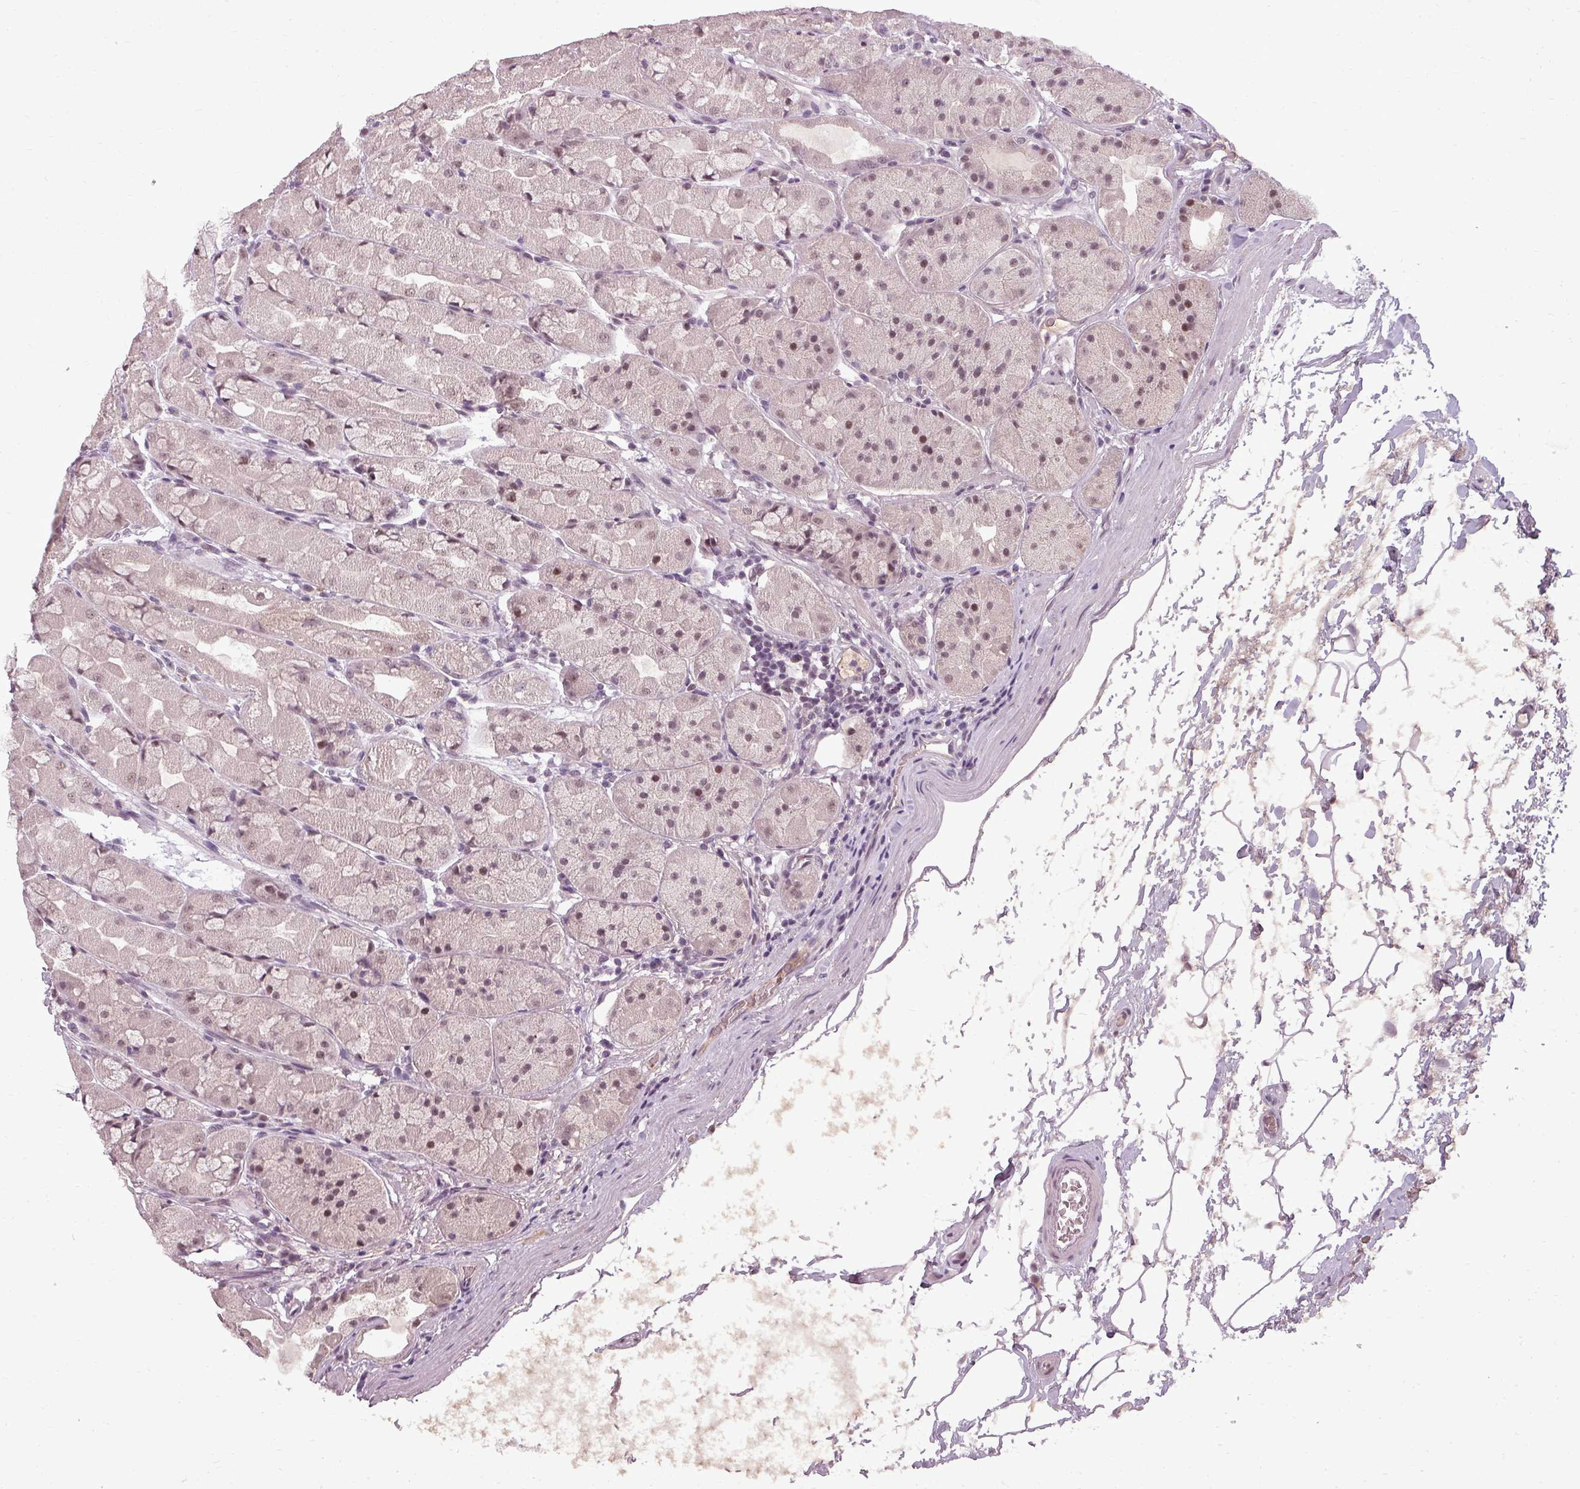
{"staining": {"intensity": "moderate", "quantity": ">75%", "location": "cytoplasmic/membranous,nuclear"}, "tissue": "stomach", "cell_type": "Glandular cells", "image_type": "normal", "snomed": [{"axis": "morphology", "description": "Normal tissue, NOS"}, {"axis": "topography", "description": "Stomach"}], "caption": "Immunohistochemistry image of normal stomach: human stomach stained using IHC exhibits medium levels of moderate protein expression localized specifically in the cytoplasmic/membranous,nuclear of glandular cells, appearing as a cytoplasmic/membranous,nuclear brown color.", "gene": "BCAS3", "patient": {"sex": "male", "age": 57}}